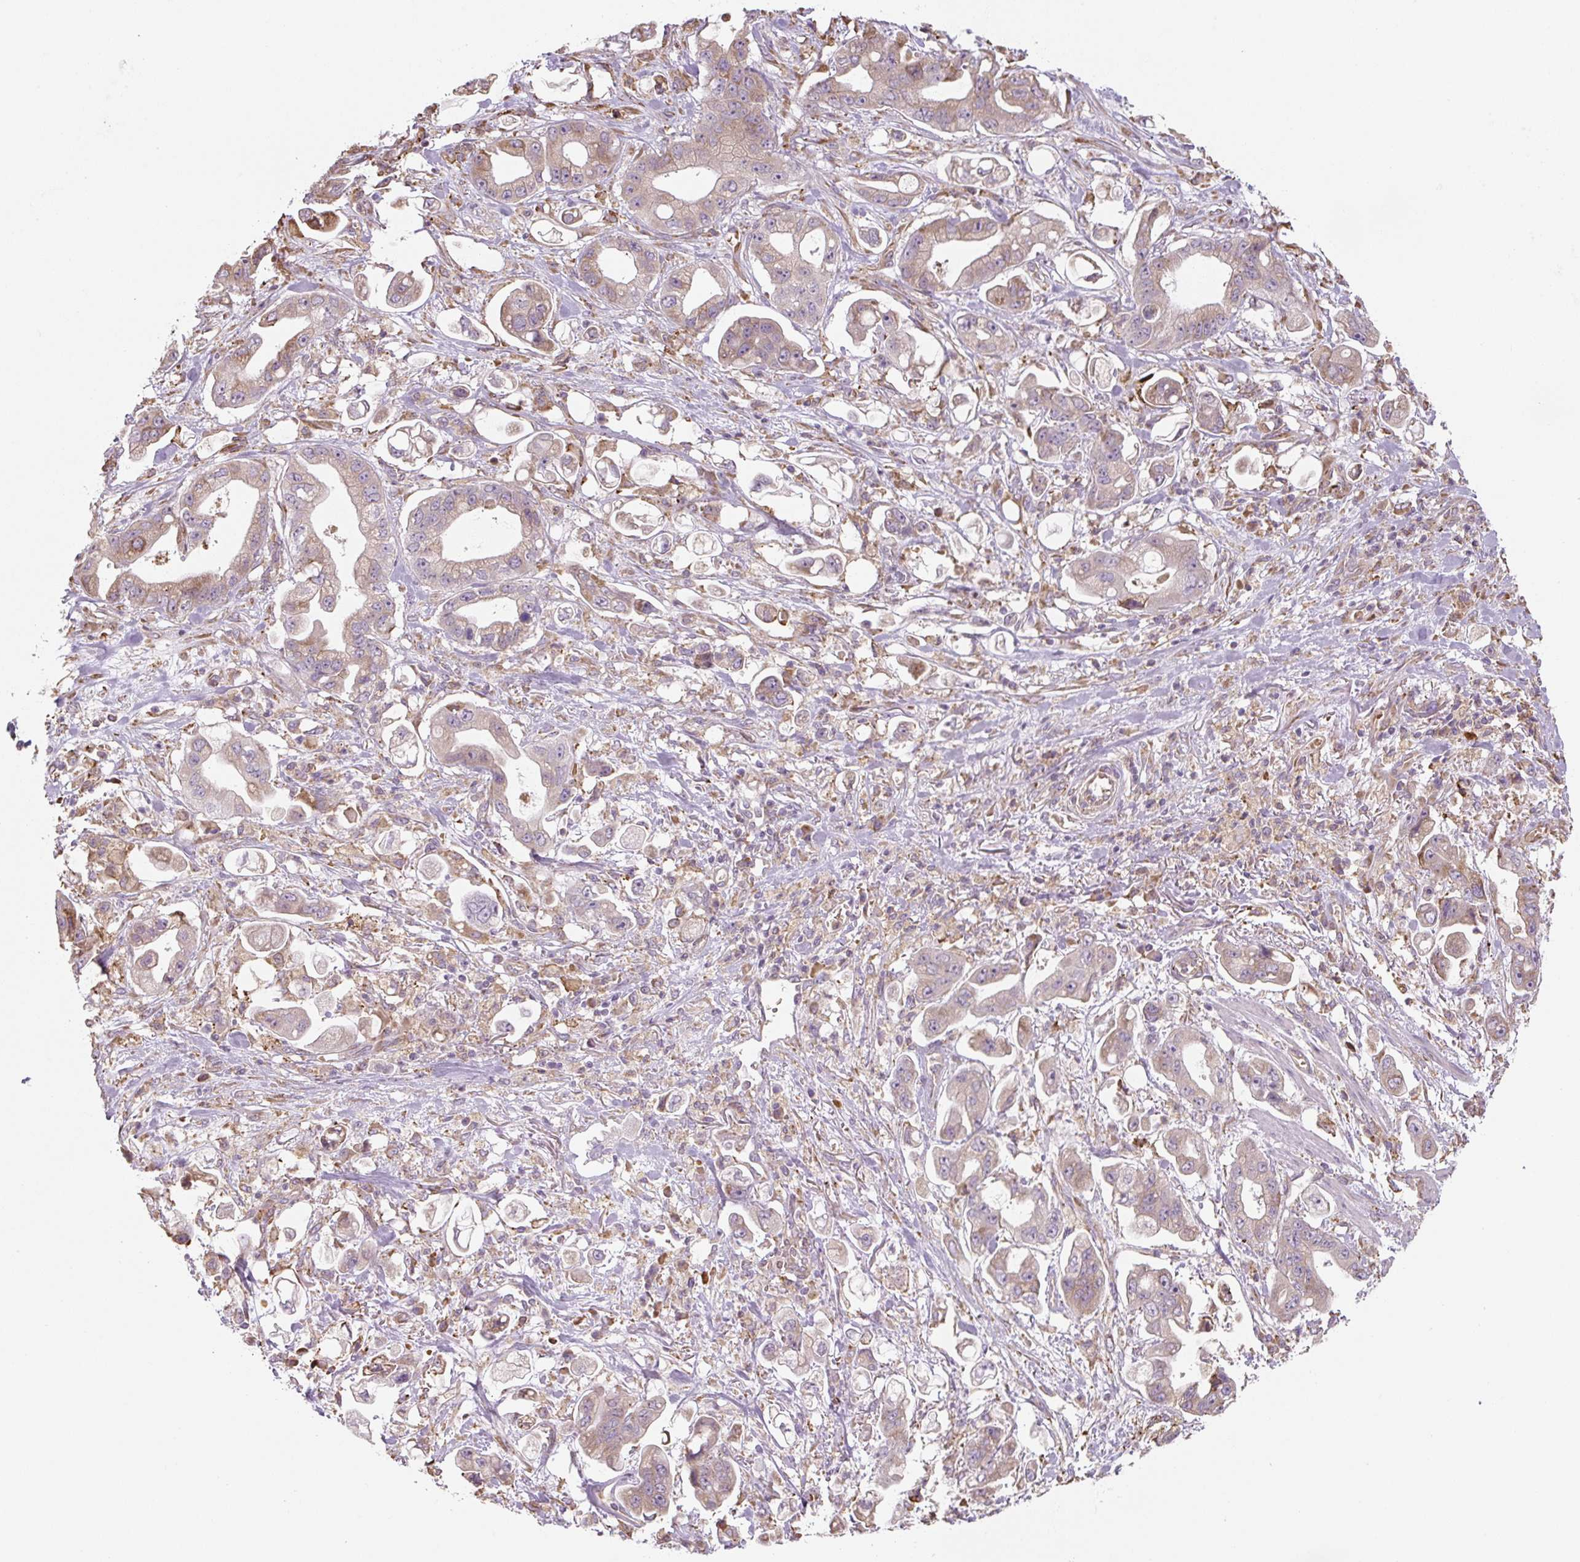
{"staining": {"intensity": "weak", "quantity": "25%-75%", "location": "cytoplasmic/membranous"}, "tissue": "stomach cancer", "cell_type": "Tumor cells", "image_type": "cancer", "snomed": [{"axis": "morphology", "description": "Adenocarcinoma, NOS"}, {"axis": "topography", "description": "Stomach"}], "caption": "The image exhibits a brown stain indicating the presence of a protein in the cytoplasmic/membranous of tumor cells in stomach cancer.", "gene": "RASA1", "patient": {"sex": "male", "age": 62}}